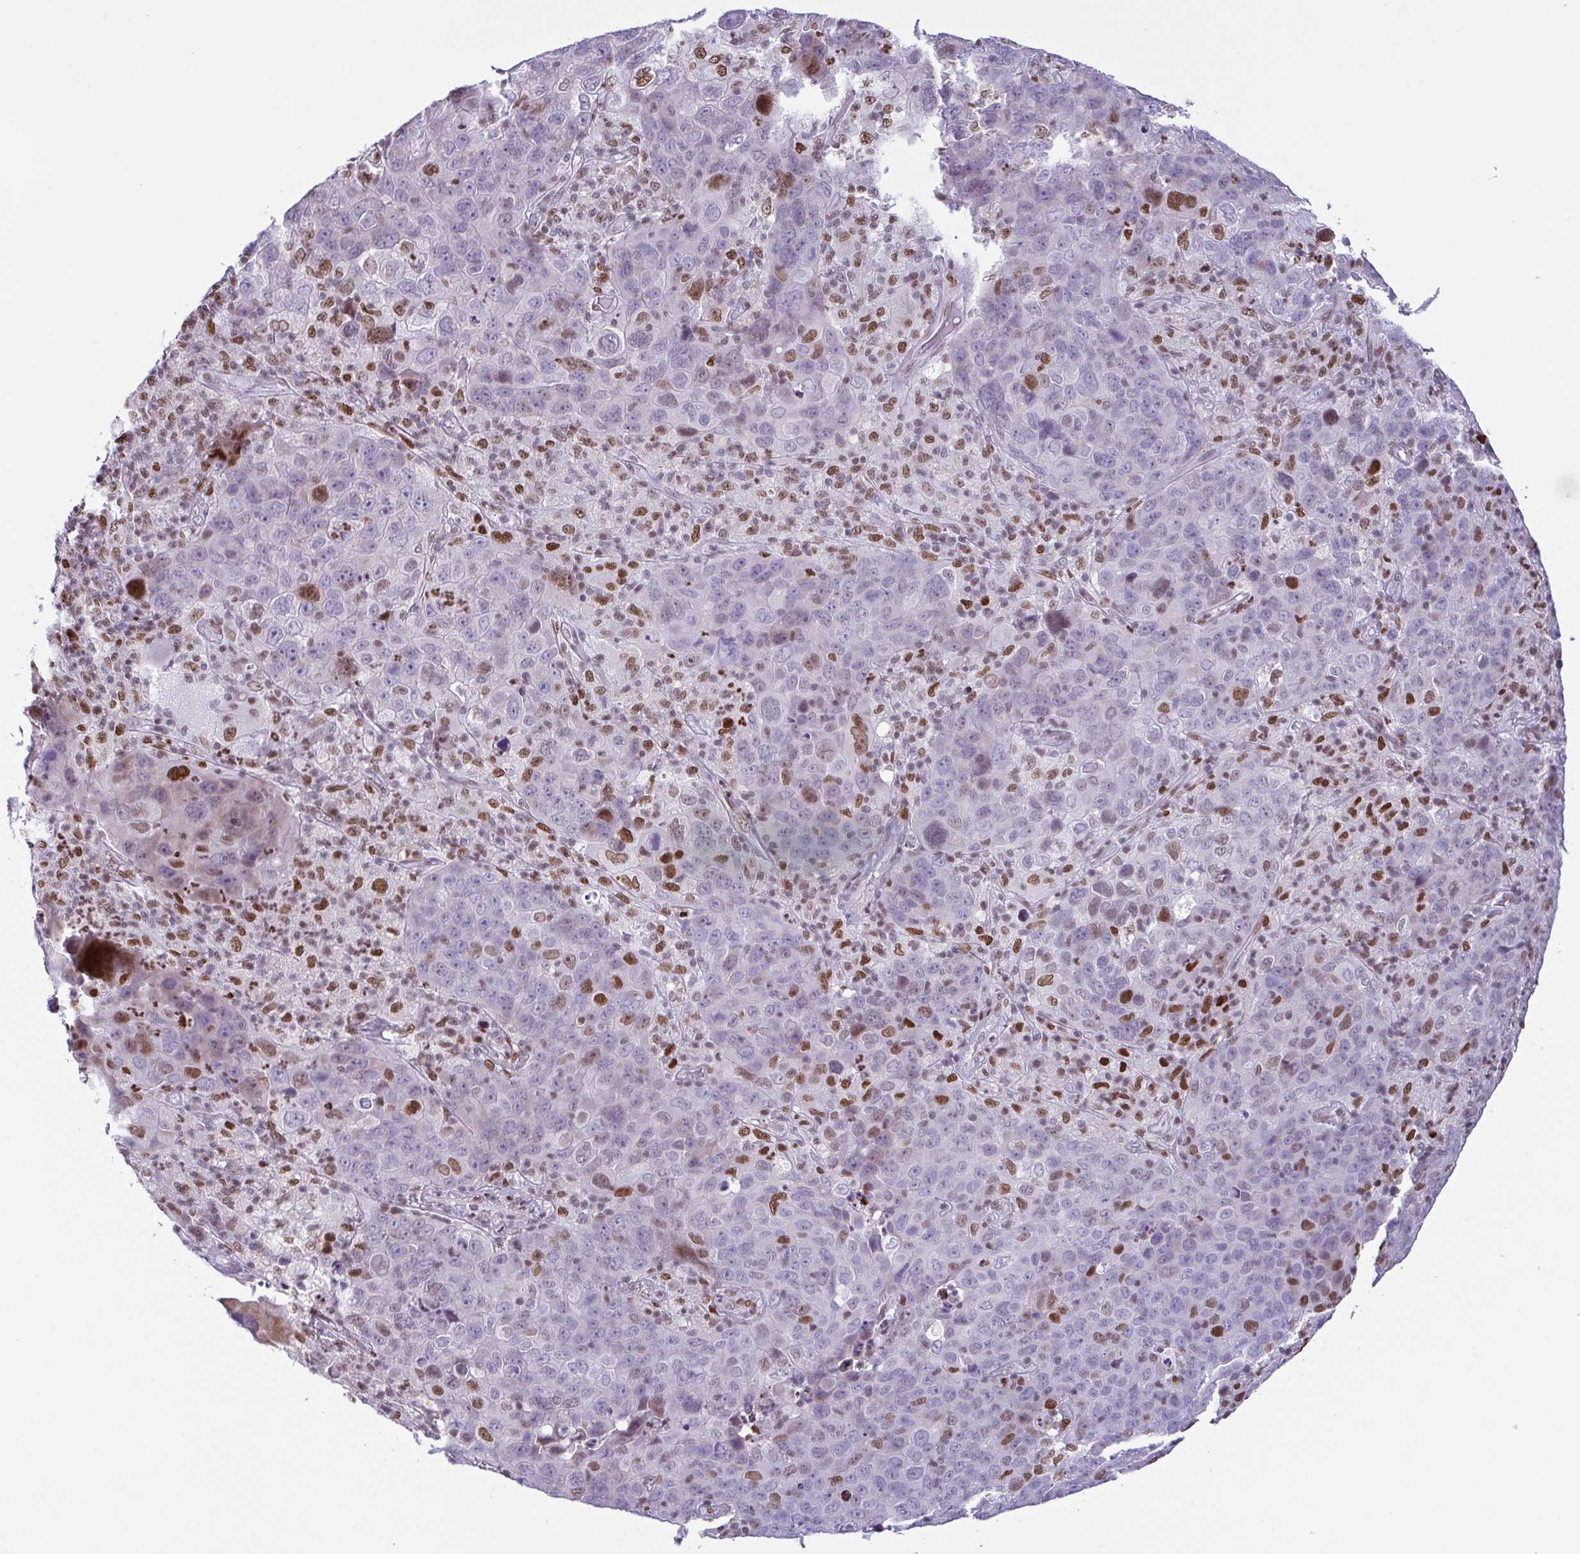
{"staining": {"intensity": "moderate", "quantity": "<25%", "location": "nuclear"}, "tissue": "cervical cancer", "cell_type": "Tumor cells", "image_type": "cancer", "snomed": [{"axis": "morphology", "description": "Squamous cell carcinoma, NOS"}, {"axis": "topography", "description": "Cervix"}], "caption": "The photomicrograph displays a brown stain indicating the presence of a protein in the nuclear of tumor cells in cervical cancer (squamous cell carcinoma).", "gene": "IRF1", "patient": {"sex": "female", "age": 44}}